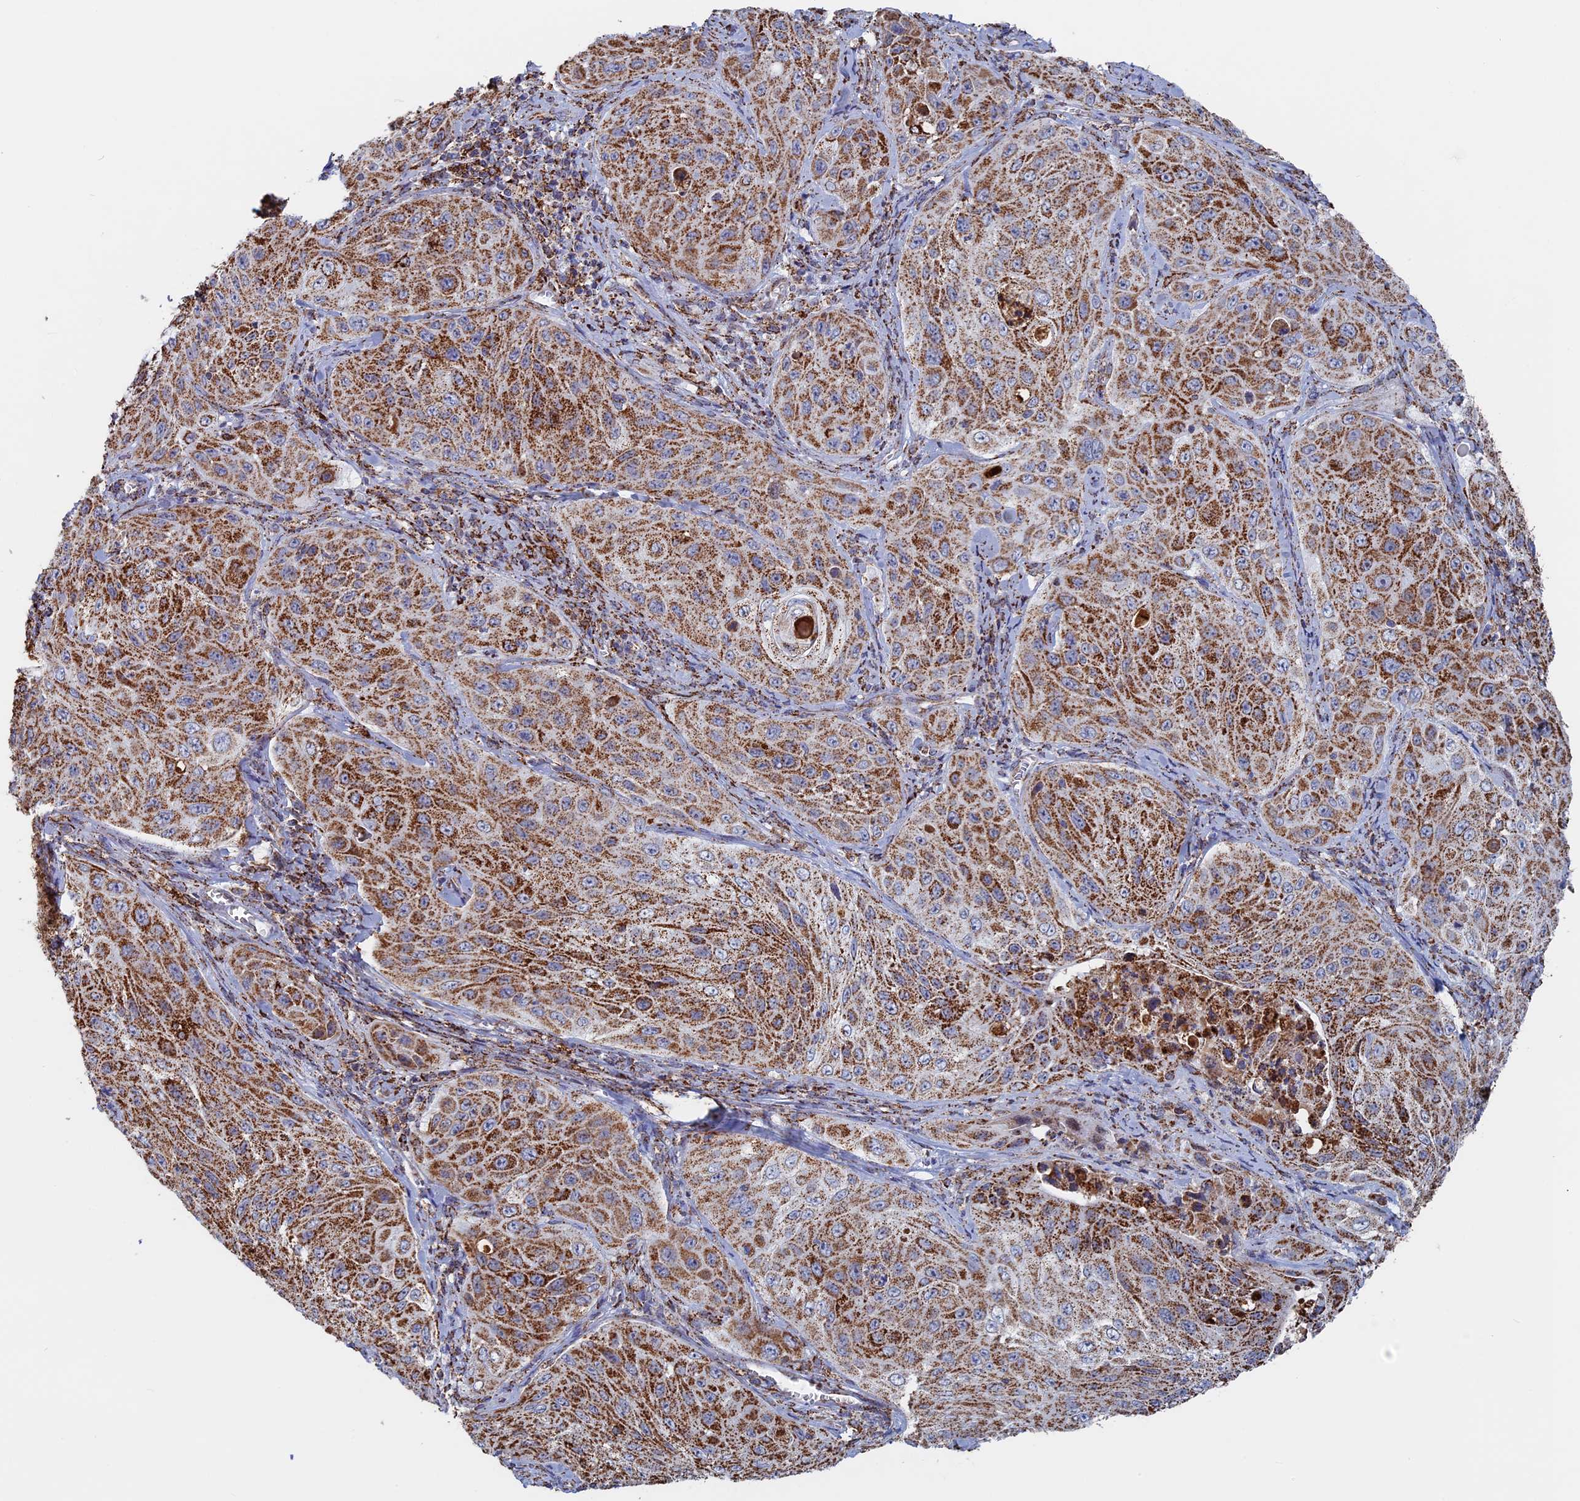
{"staining": {"intensity": "strong", "quantity": ">75%", "location": "cytoplasmic/membranous"}, "tissue": "cervical cancer", "cell_type": "Tumor cells", "image_type": "cancer", "snomed": [{"axis": "morphology", "description": "Squamous cell carcinoma, NOS"}, {"axis": "topography", "description": "Cervix"}], "caption": "About >75% of tumor cells in squamous cell carcinoma (cervical) show strong cytoplasmic/membranous protein positivity as visualized by brown immunohistochemical staining.", "gene": "SEC24D", "patient": {"sex": "female", "age": 42}}